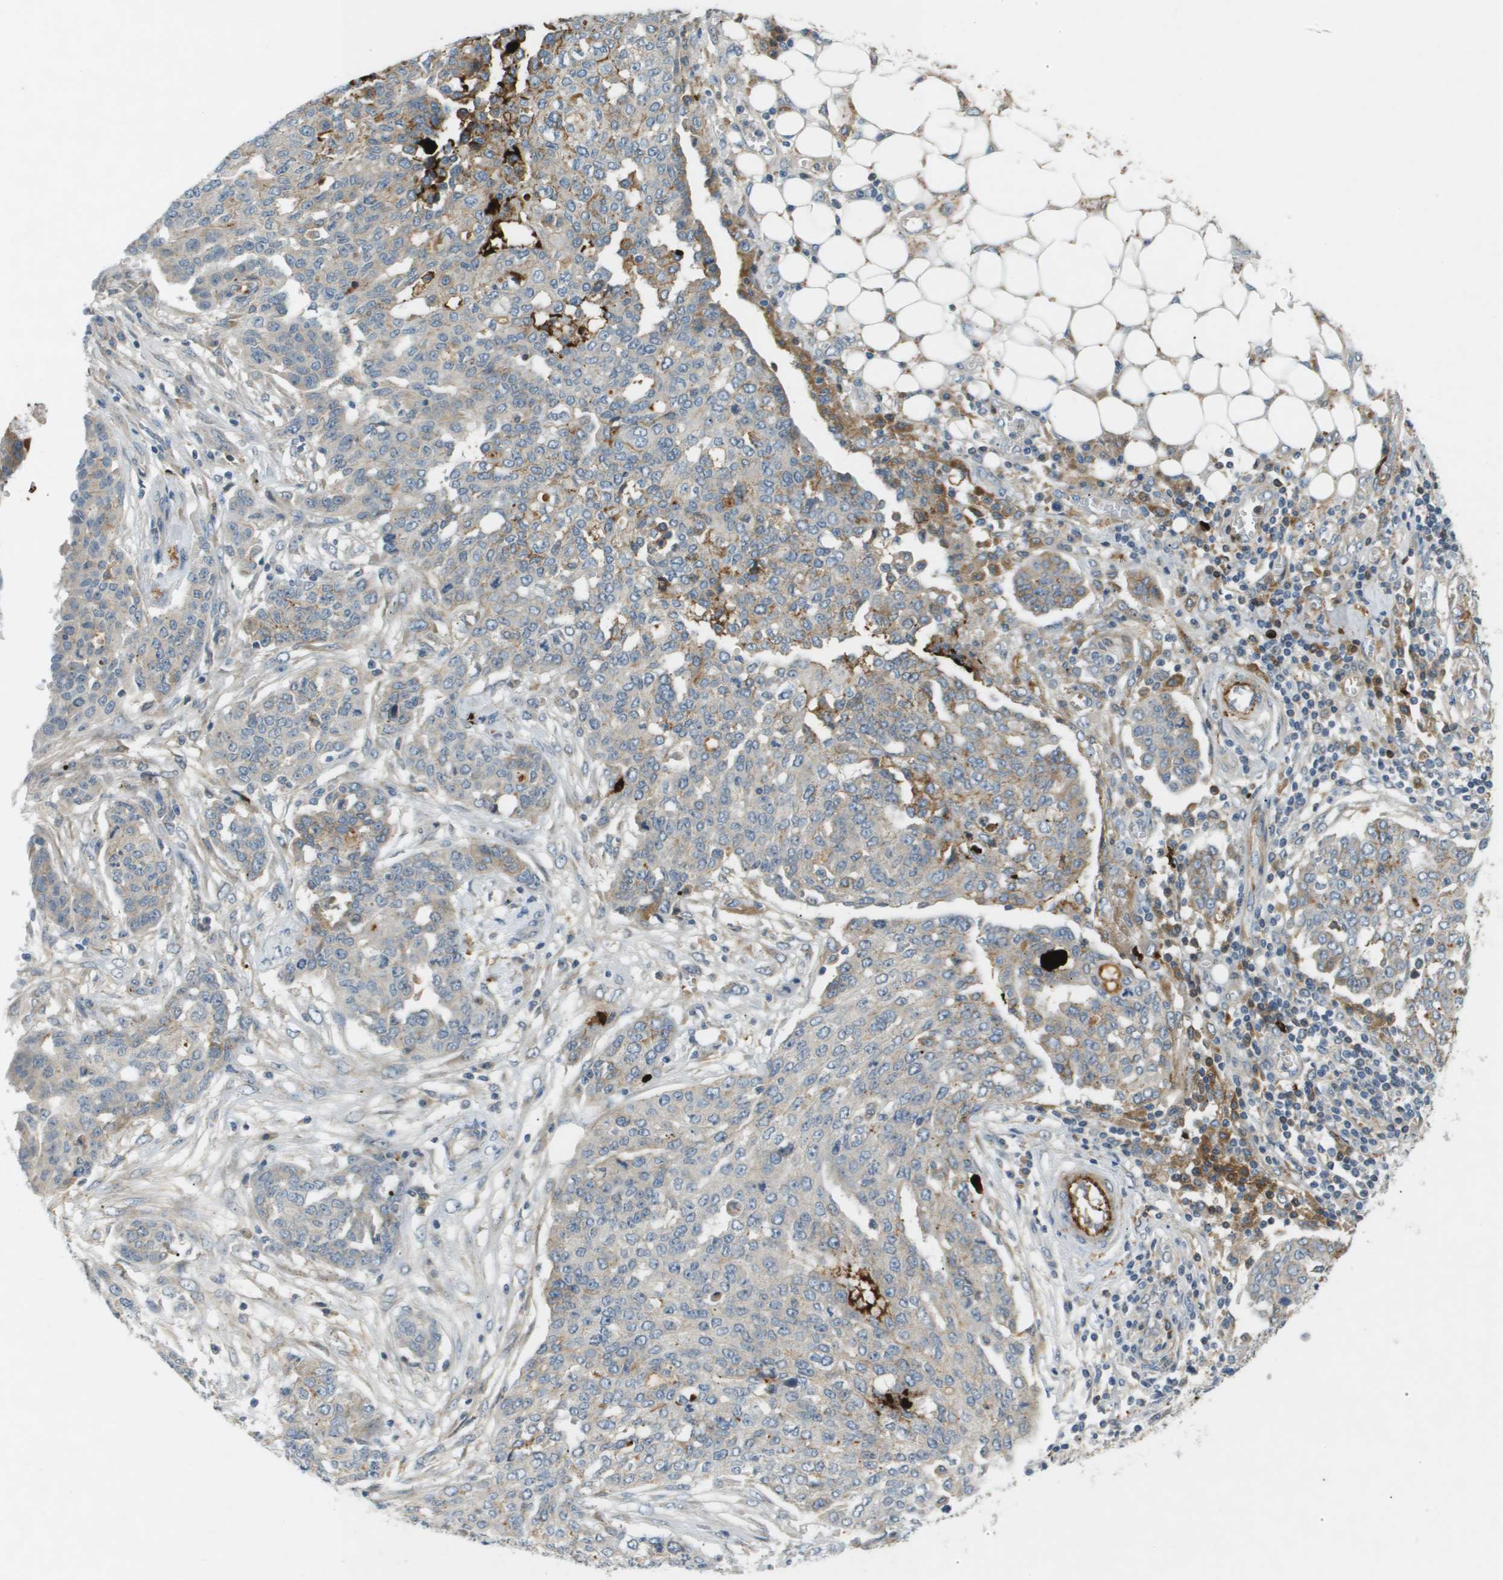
{"staining": {"intensity": "weak", "quantity": "<25%", "location": "cytoplasmic/membranous"}, "tissue": "ovarian cancer", "cell_type": "Tumor cells", "image_type": "cancer", "snomed": [{"axis": "morphology", "description": "Cystadenocarcinoma, serous, NOS"}, {"axis": "topography", "description": "Soft tissue"}, {"axis": "topography", "description": "Ovary"}], "caption": "High magnification brightfield microscopy of ovarian cancer stained with DAB (3,3'-diaminobenzidine) (brown) and counterstained with hematoxylin (blue): tumor cells show no significant staining.", "gene": "VTN", "patient": {"sex": "female", "age": 57}}